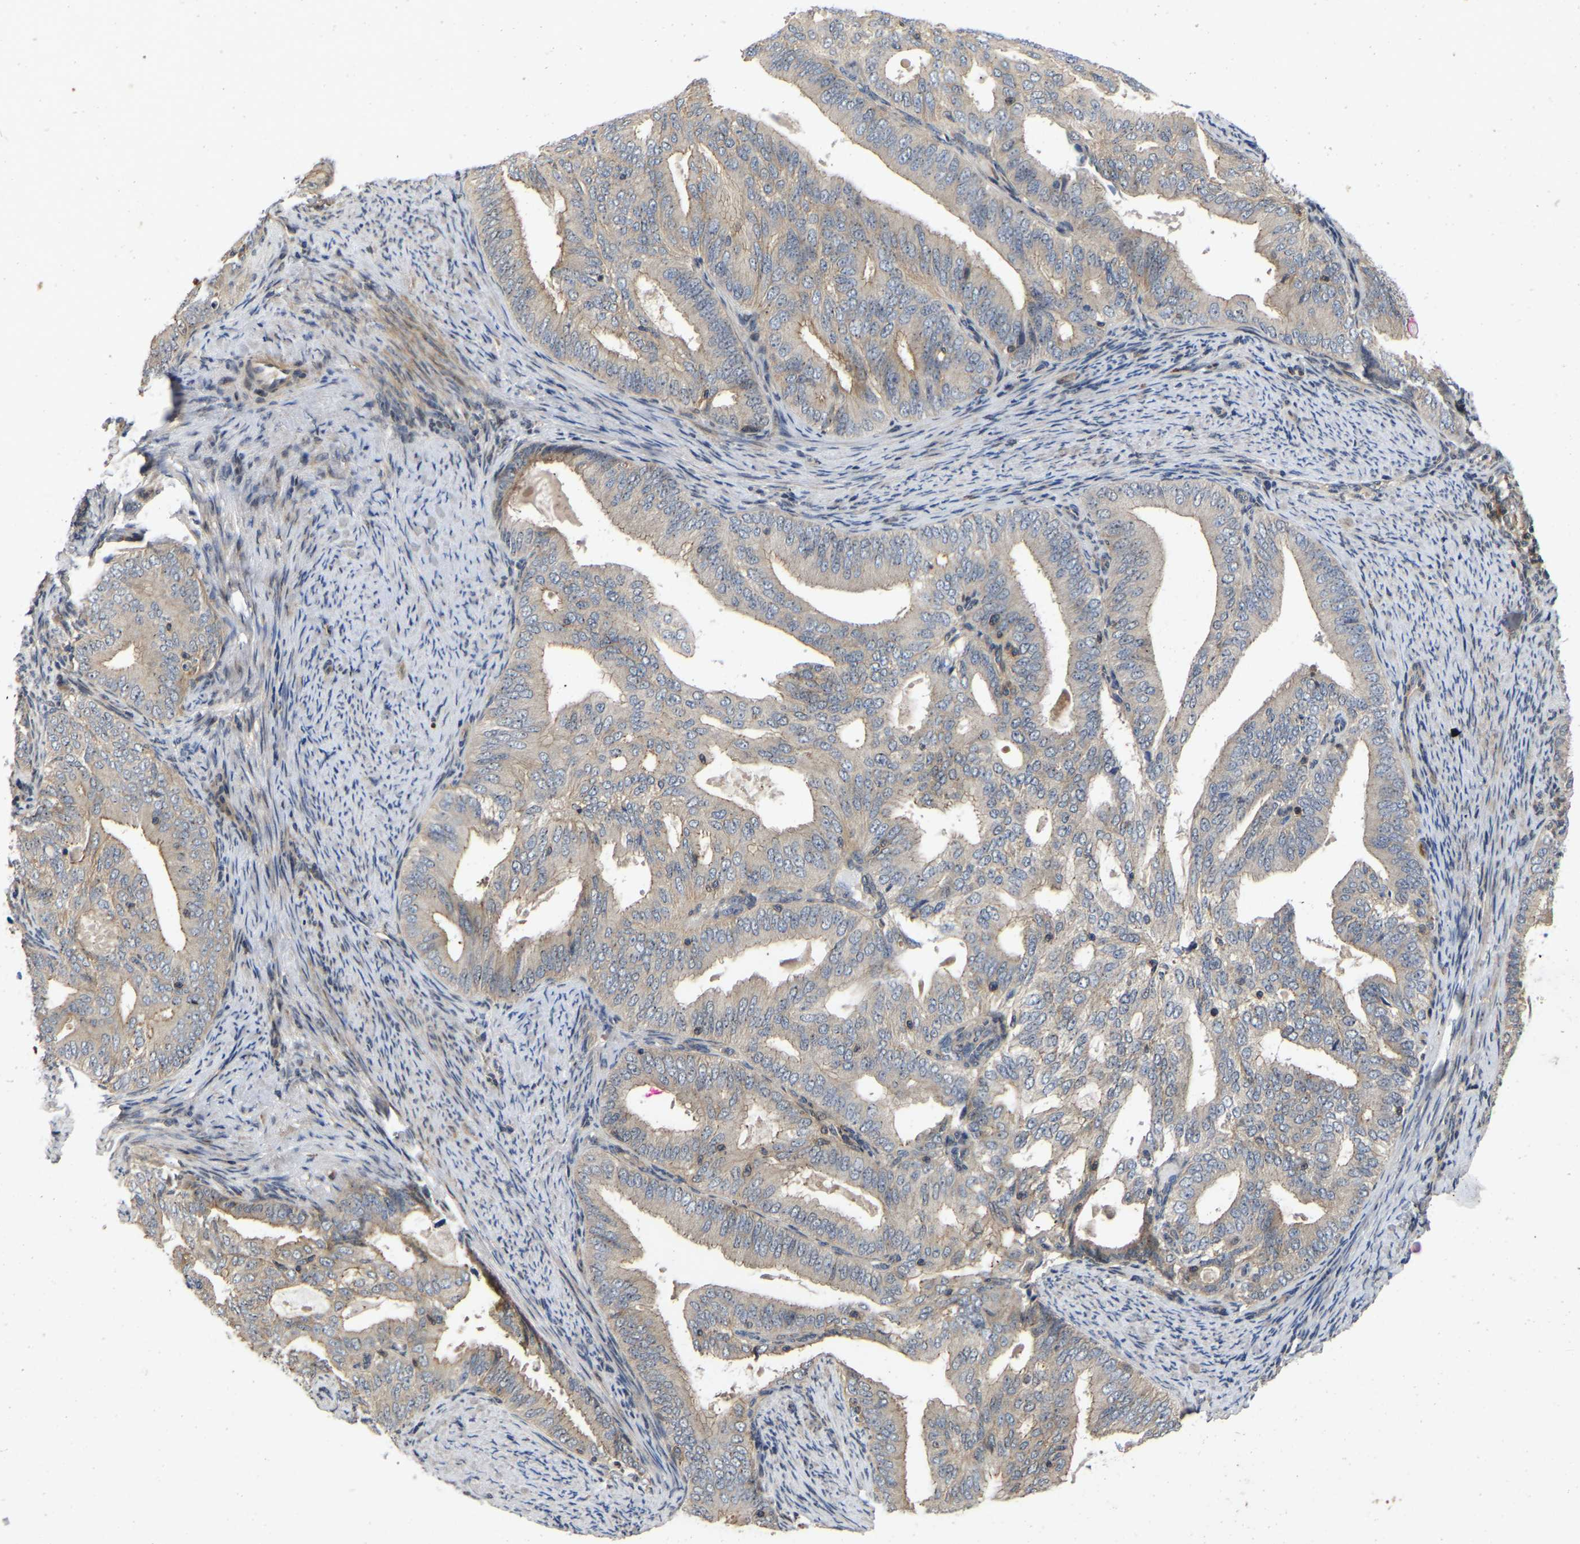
{"staining": {"intensity": "weak", "quantity": "<25%", "location": "cytoplasmic/membranous"}, "tissue": "endometrial cancer", "cell_type": "Tumor cells", "image_type": "cancer", "snomed": [{"axis": "morphology", "description": "Adenocarcinoma, NOS"}, {"axis": "topography", "description": "Endometrium"}], "caption": "Tumor cells show no significant positivity in endometrial cancer.", "gene": "PRDM14", "patient": {"sex": "female", "age": 58}}